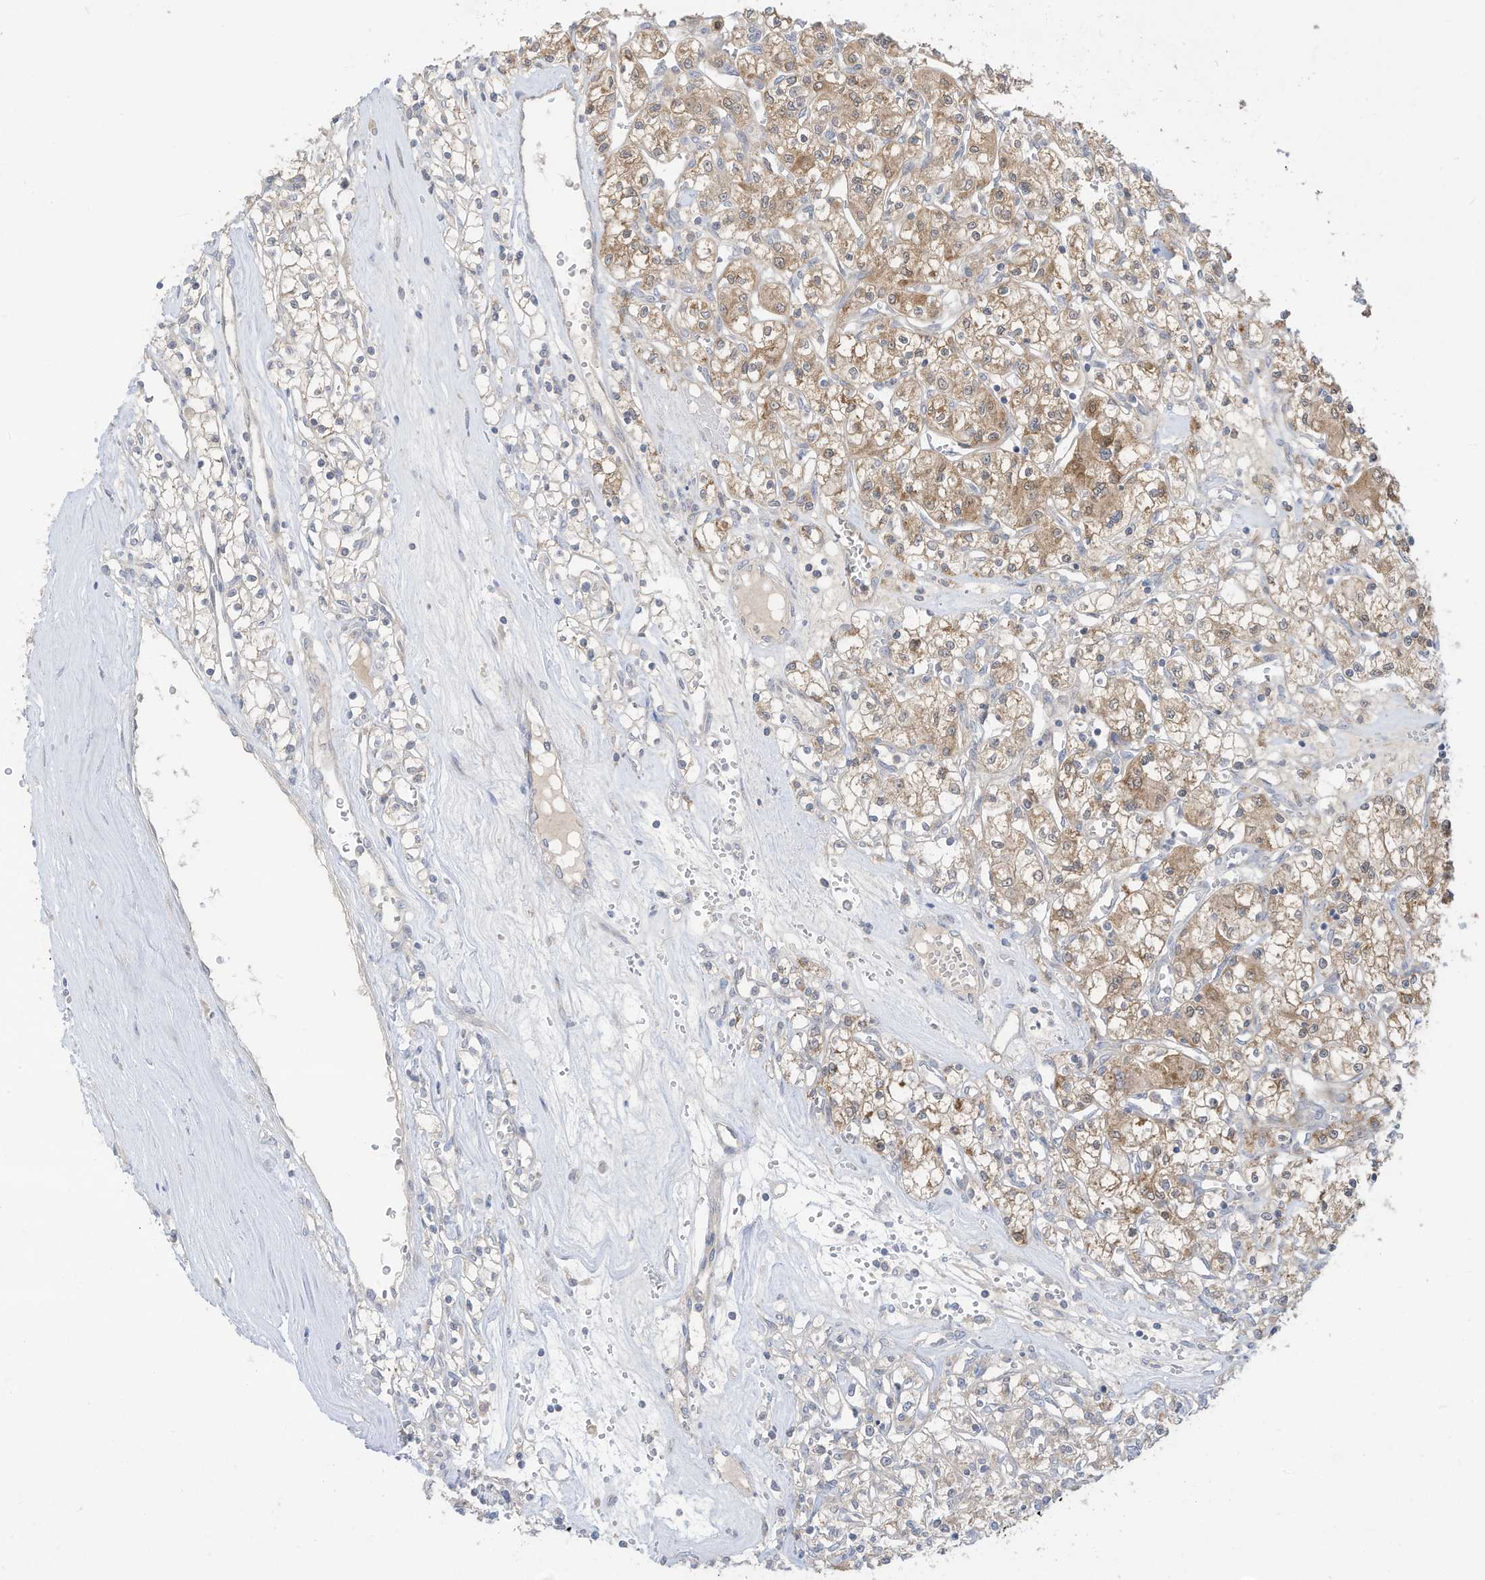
{"staining": {"intensity": "moderate", "quantity": "25%-75%", "location": "cytoplasmic/membranous"}, "tissue": "renal cancer", "cell_type": "Tumor cells", "image_type": "cancer", "snomed": [{"axis": "morphology", "description": "Adenocarcinoma, NOS"}, {"axis": "topography", "description": "Kidney"}], "caption": "A brown stain labels moderate cytoplasmic/membranous staining of a protein in human renal cancer (adenocarcinoma) tumor cells.", "gene": "LRRN2", "patient": {"sex": "female", "age": 59}}